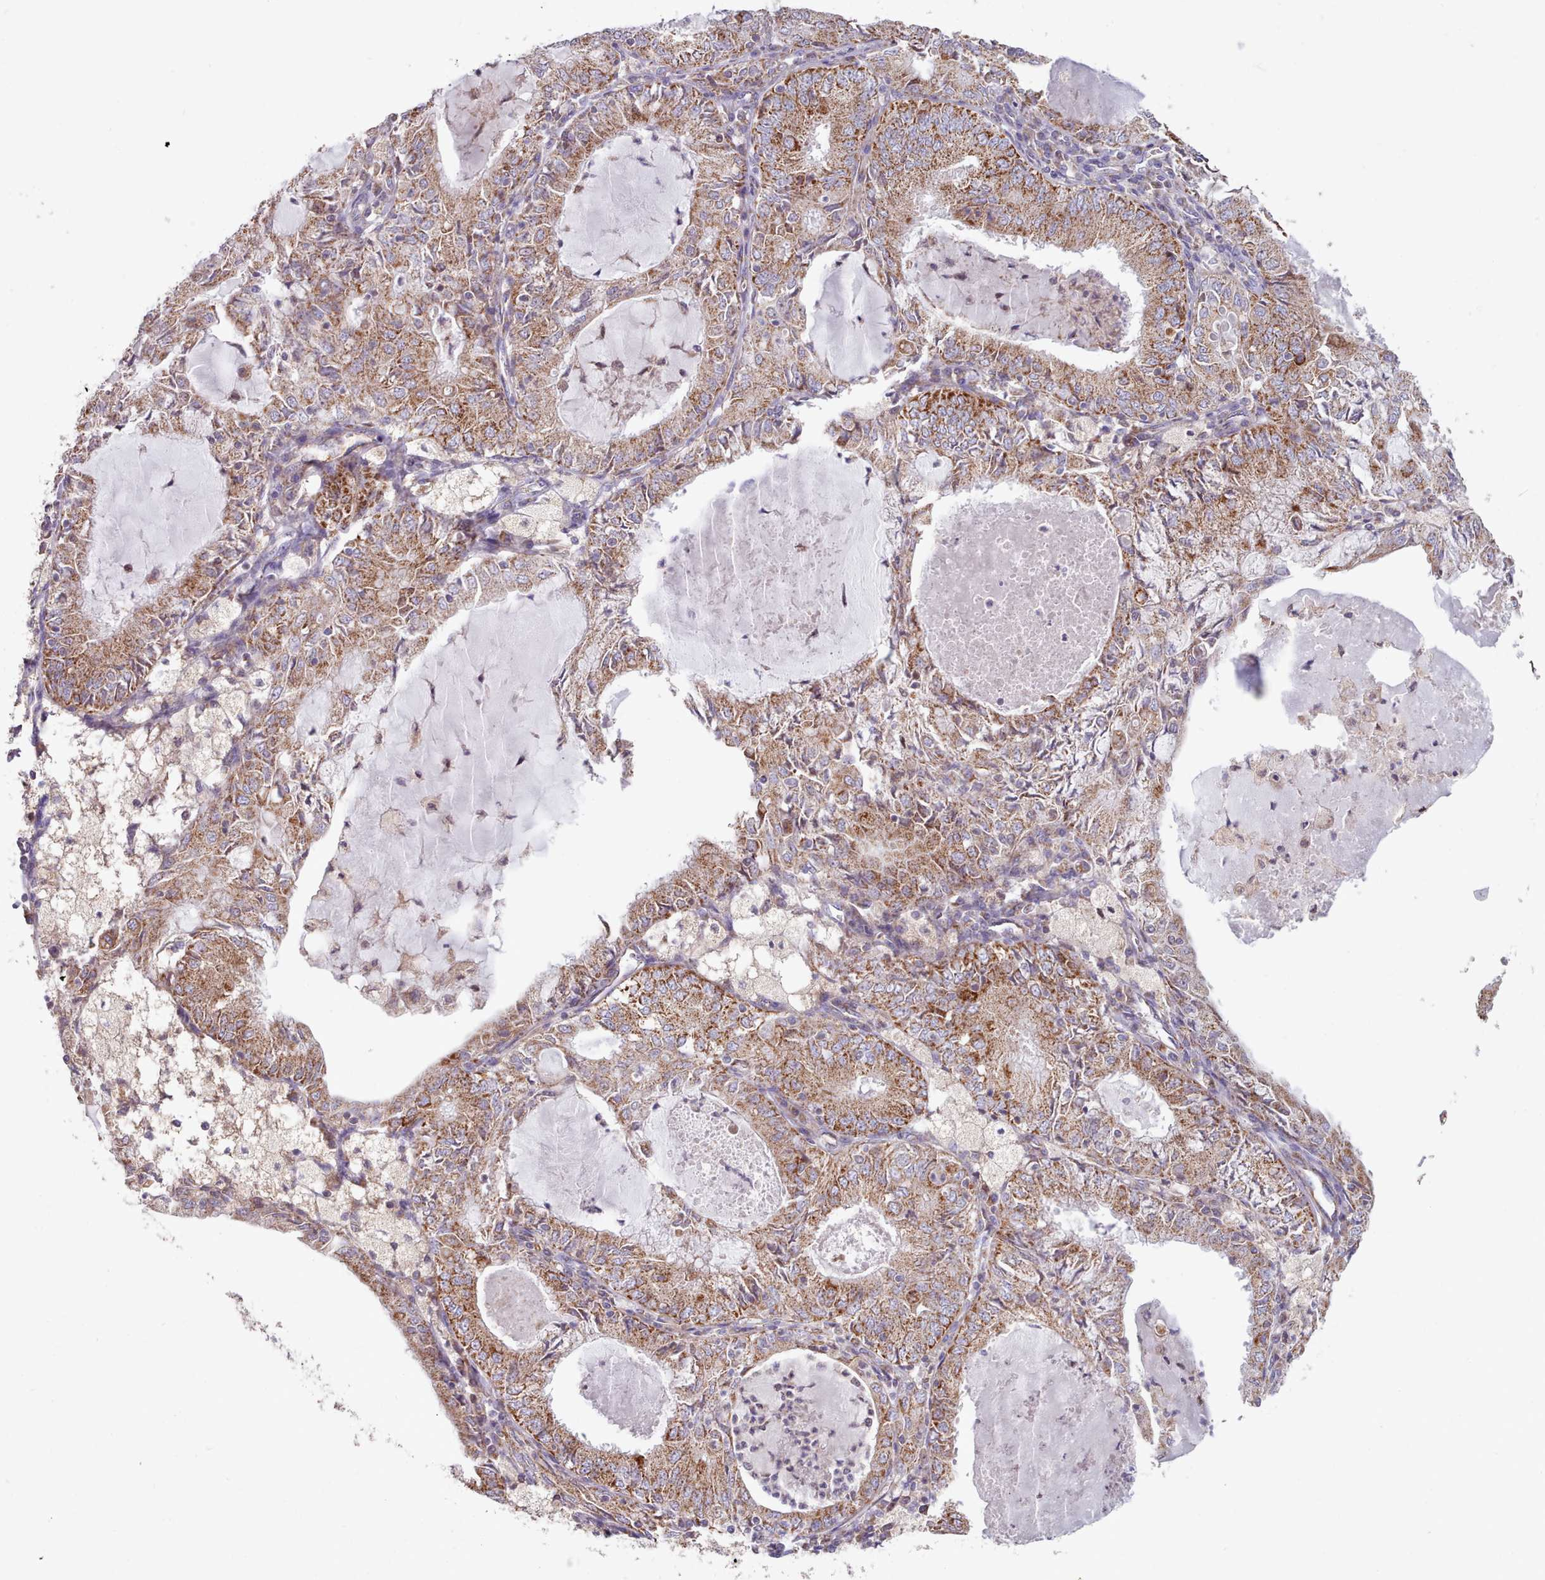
{"staining": {"intensity": "moderate", "quantity": ">75%", "location": "cytoplasmic/membranous"}, "tissue": "endometrial cancer", "cell_type": "Tumor cells", "image_type": "cancer", "snomed": [{"axis": "morphology", "description": "Adenocarcinoma, NOS"}, {"axis": "topography", "description": "Endometrium"}], "caption": "Immunohistochemistry of endometrial adenocarcinoma exhibits medium levels of moderate cytoplasmic/membranous positivity in approximately >75% of tumor cells. Using DAB (3,3'-diaminobenzidine) (brown) and hematoxylin (blue) stains, captured at high magnification using brightfield microscopy.", "gene": "HSDL2", "patient": {"sex": "female", "age": 57}}